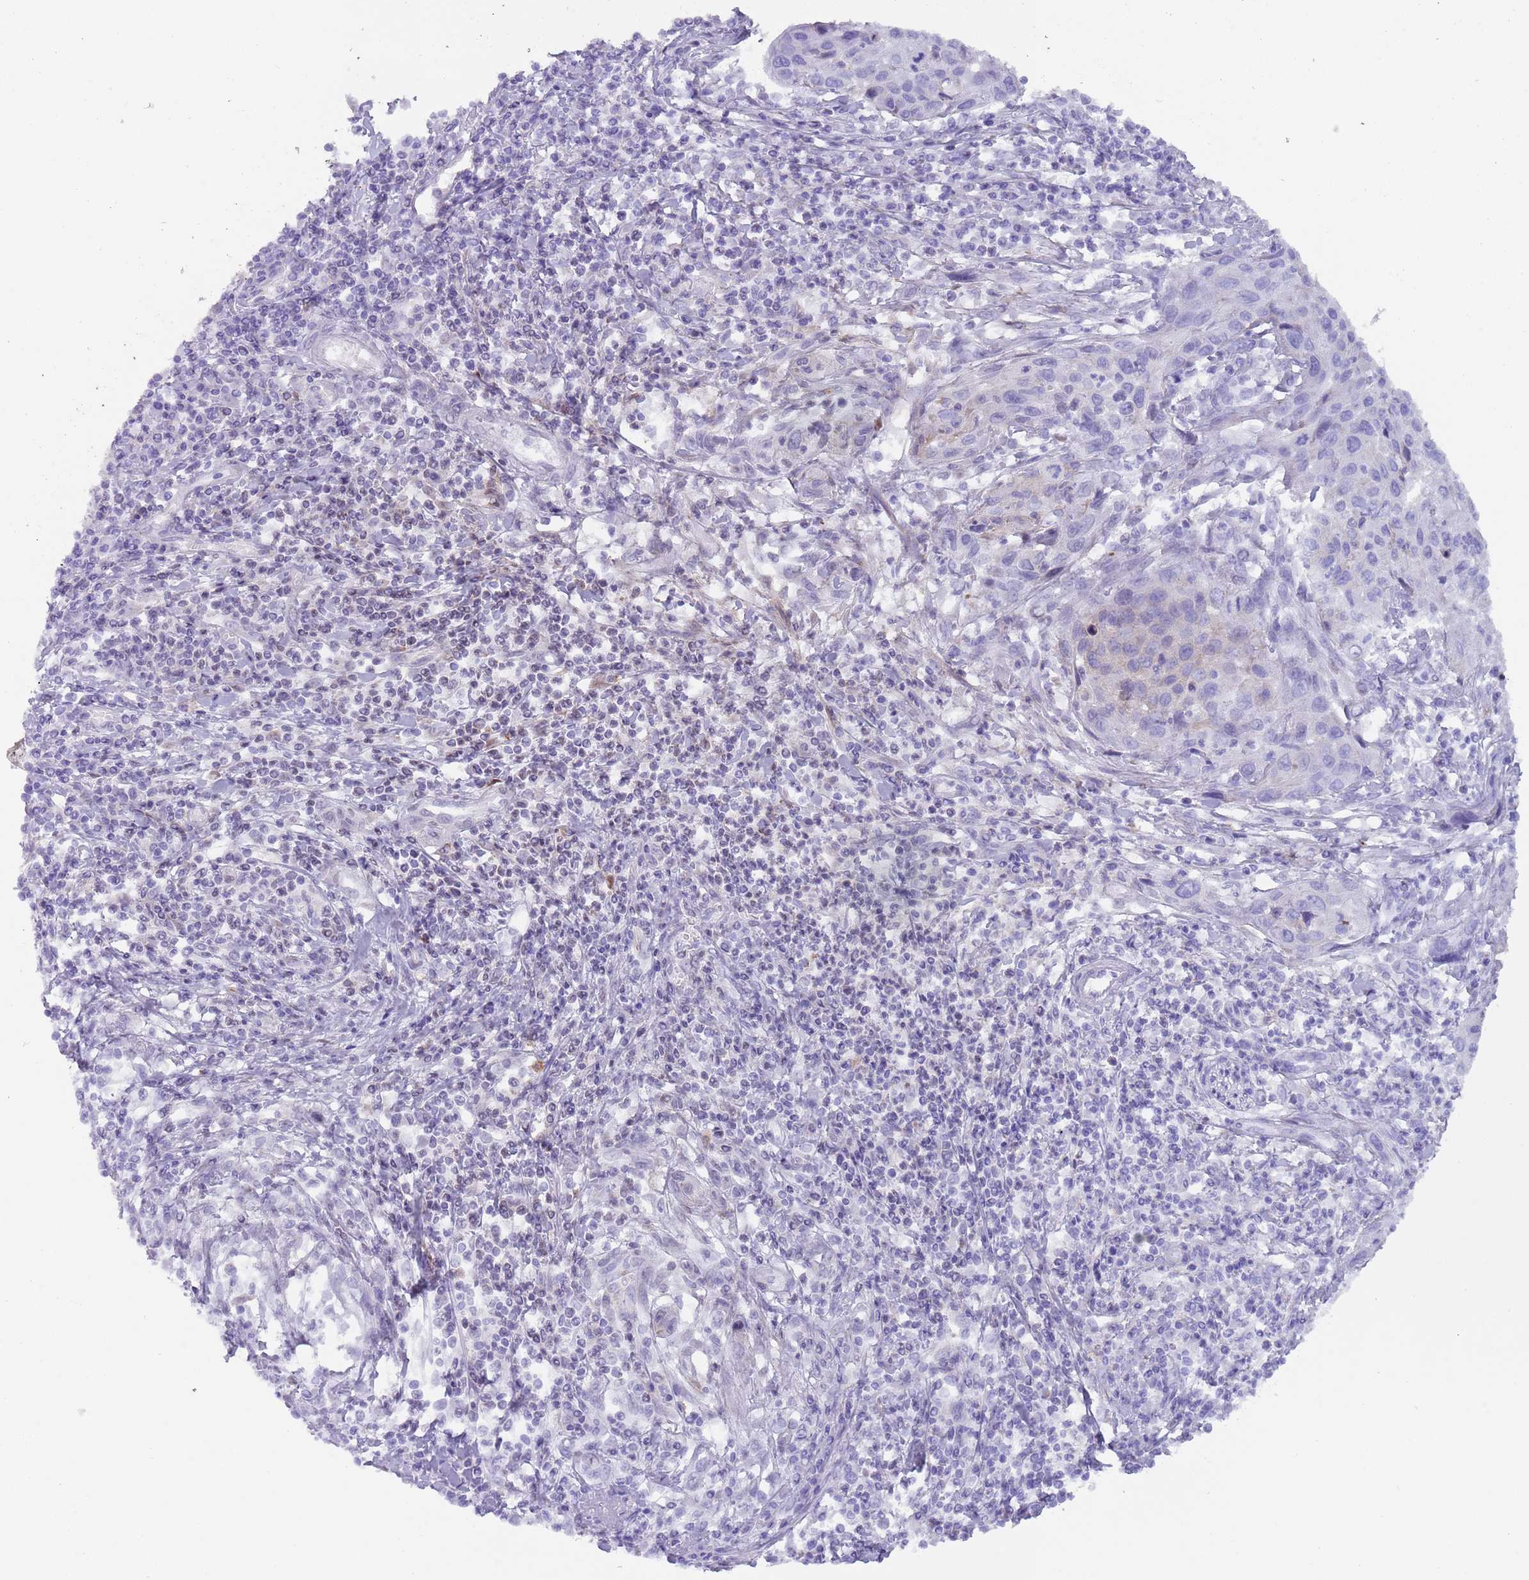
{"staining": {"intensity": "negative", "quantity": "none", "location": "none"}, "tissue": "cervical cancer", "cell_type": "Tumor cells", "image_type": "cancer", "snomed": [{"axis": "morphology", "description": "Squamous cell carcinoma, NOS"}, {"axis": "topography", "description": "Cervix"}], "caption": "Cervical squamous cell carcinoma was stained to show a protein in brown. There is no significant expression in tumor cells.", "gene": "HDAC8", "patient": {"sex": "female", "age": 32}}